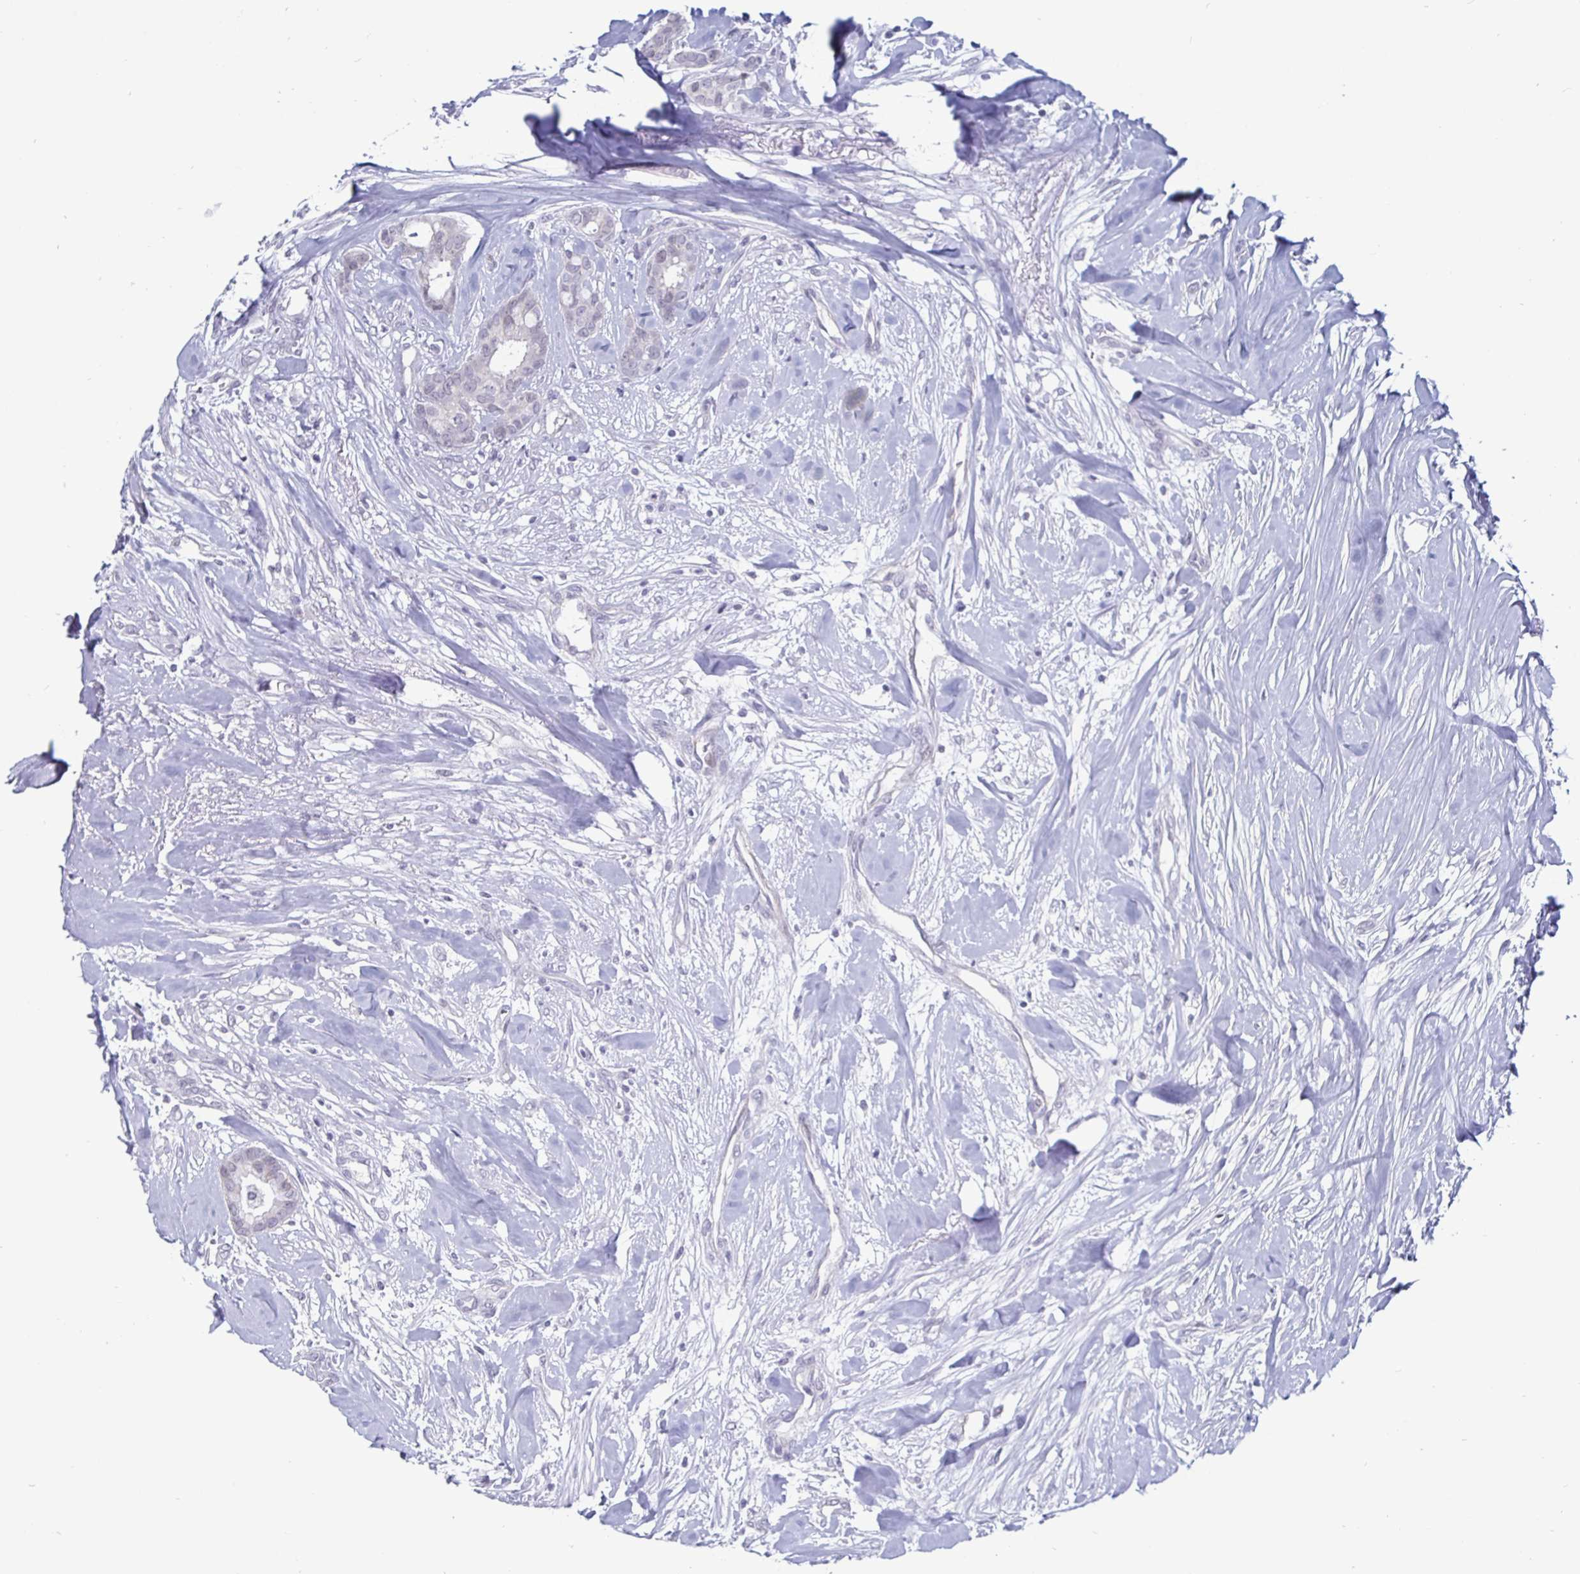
{"staining": {"intensity": "negative", "quantity": "none", "location": "none"}, "tissue": "breast cancer", "cell_type": "Tumor cells", "image_type": "cancer", "snomed": [{"axis": "morphology", "description": "Duct carcinoma"}, {"axis": "topography", "description": "Breast"}], "caption": "Immunohistochemistry histopathology image of breast cancer stained for a protein (brown), which demonstrates no positivity in tumor cells.", "gene": "OOSP2", "patient": {"sex": "female", "age": 84}}